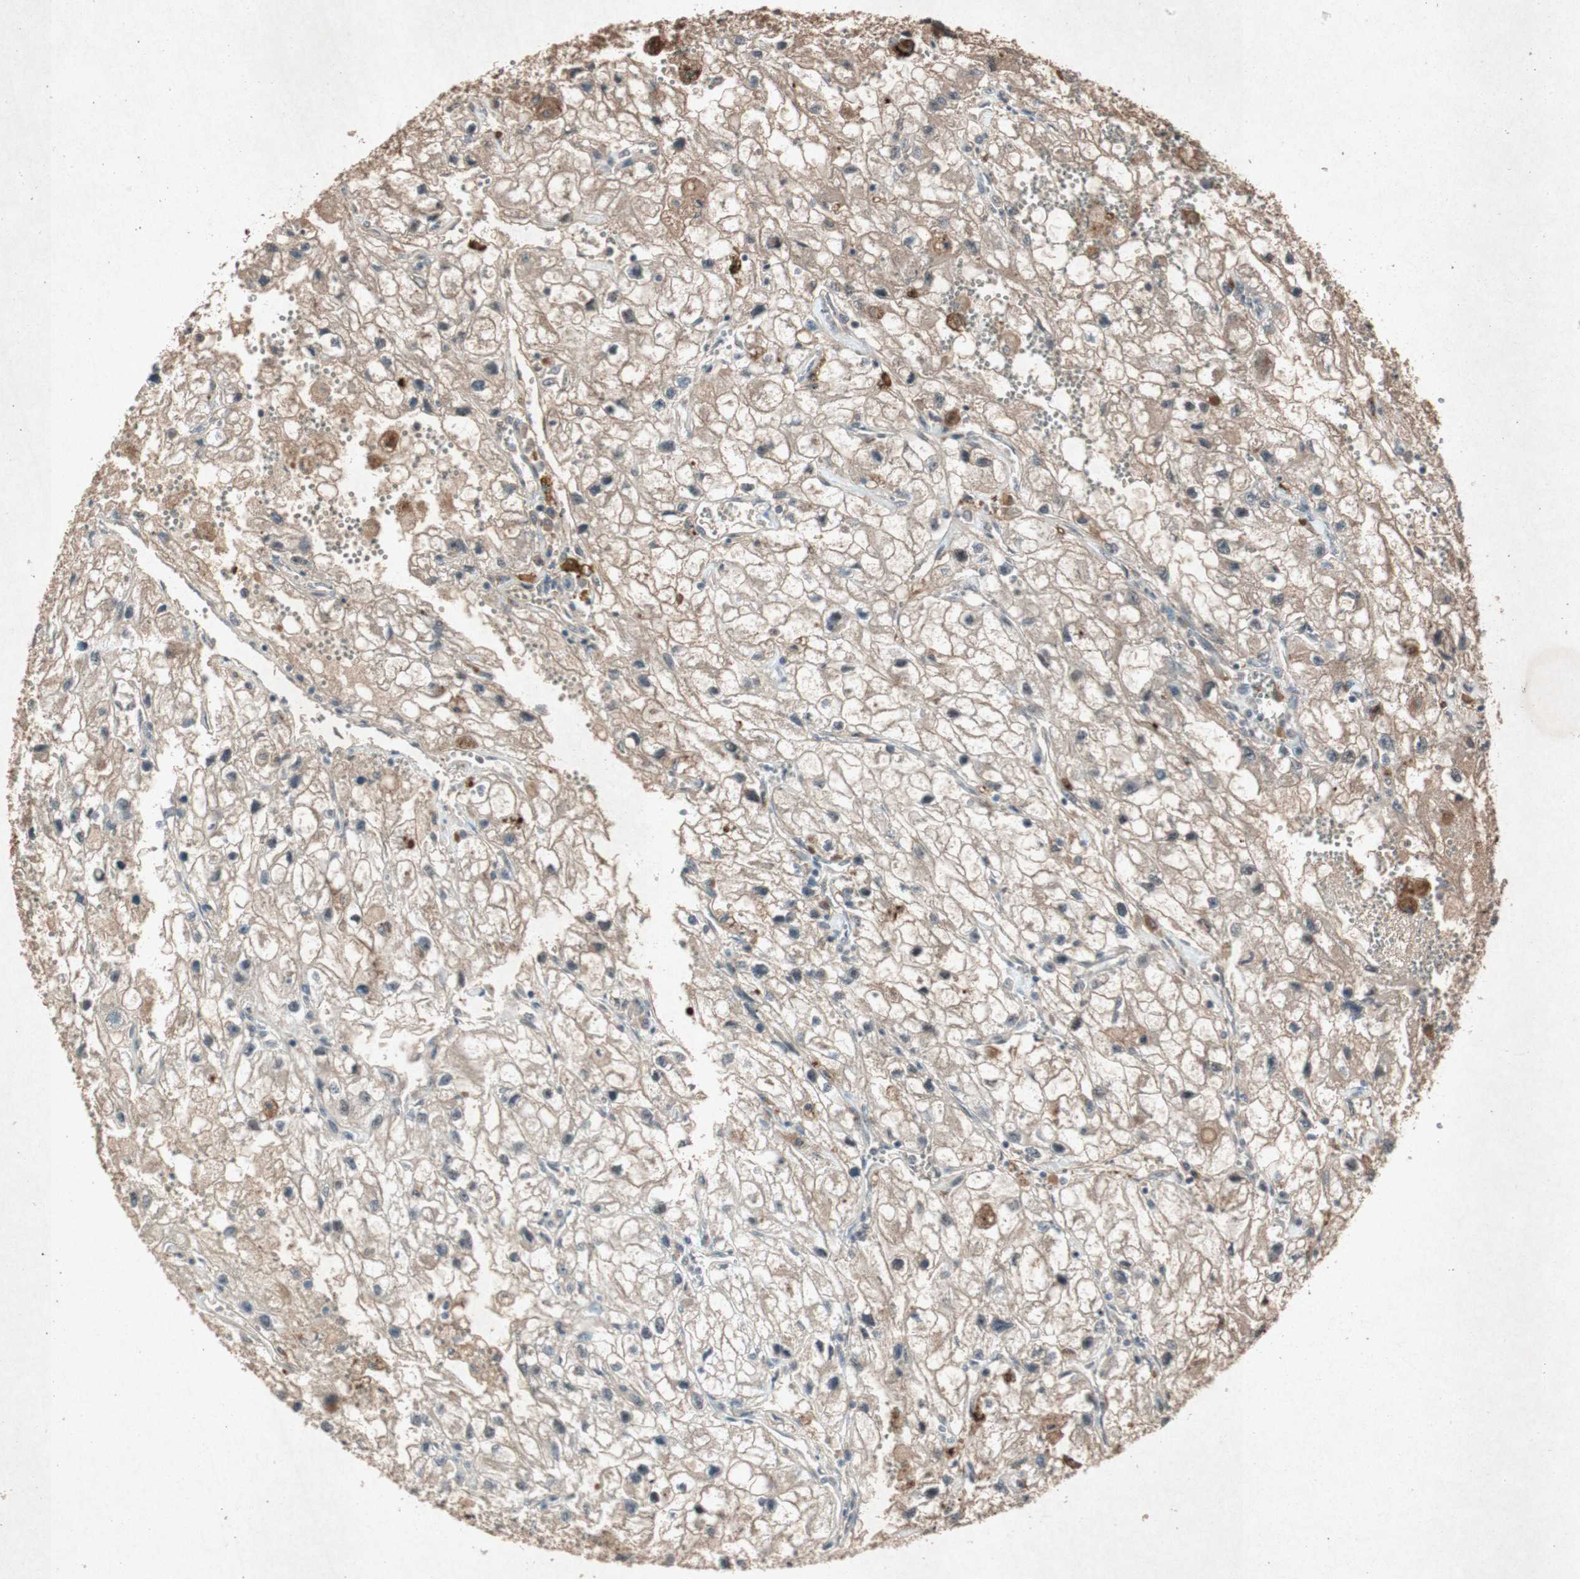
{"staining": {"intensity": "weak", "quantity": "25%-75%", "location": "cytoplasmic/membranous,nuclear"}, "tissue": "renal cancer", "cell_type": "Tumor cells", "image_type": "cancer", "snomed": [{"axis": "morphology", "description": "Adenocarcinoma, NOS"}, {"axis": "topography", "description": "Kidney"}], "caption": "Protein expression analysis of human renal cancer (adenocarcinoma) reveals weak cytoplasmic/membranous and nuclear staining in about 25%-75% of tumor cells.", "gene": "PML", "patient": {"sex": "female", "age": 70}}